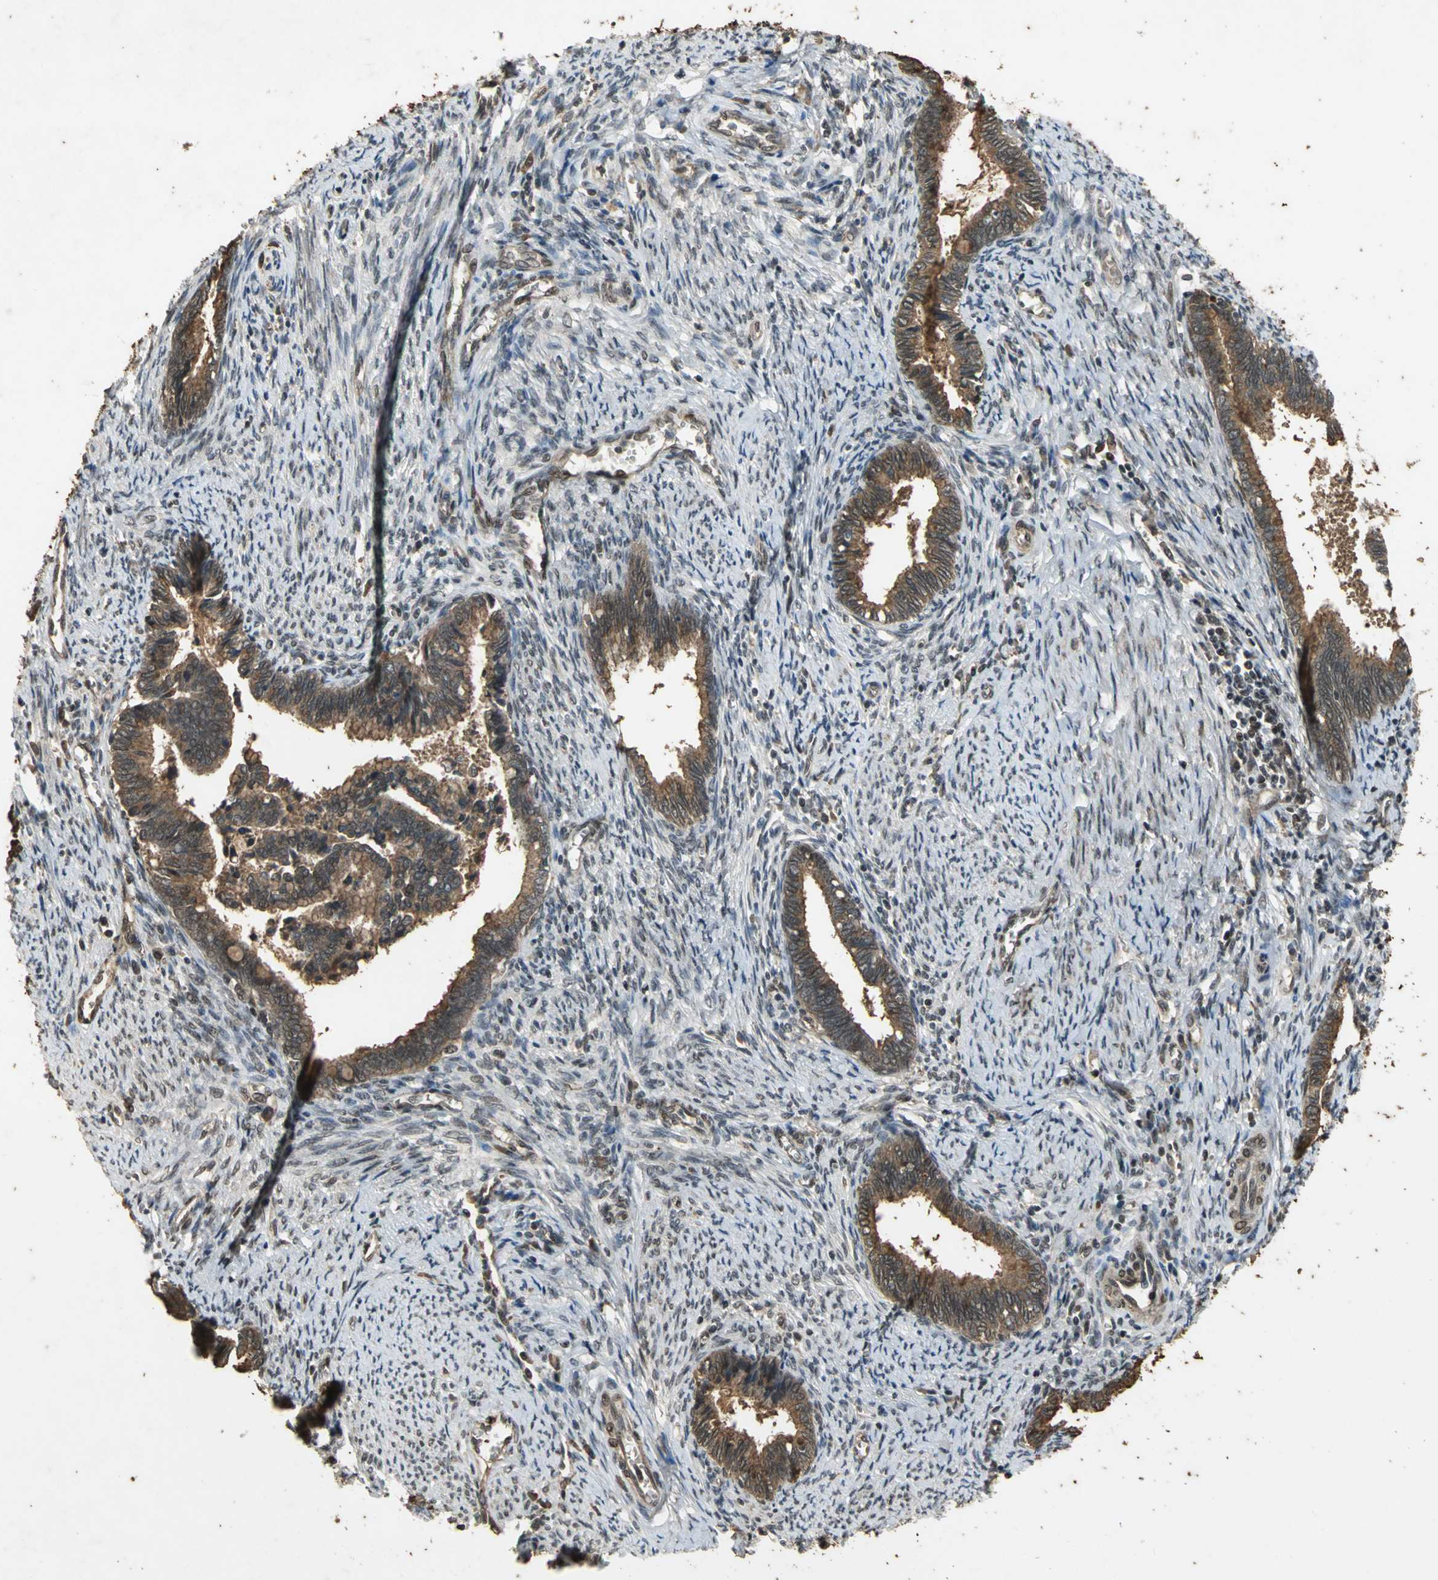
{"staining": {"intensity": "strong", "quantity": ">75%", "location": "cytoplasmic/membranous"}, "tissue": "cervical cancer", "cell_type": "Tumor cells", "image_type": "cancer", "snomed": [{"axis": "morphology", "description": "Adenocarcinoma, NOS"}, {"axis": "topography", "description": "Cervix"}], "caption": "An image of human cervical cancer (adenocarcinoma) stained for a protein displays strong cytoplasmic/membranous brown staining in tumor cells.", "gene": "NOTCH3", "patient": {"sex": "female", "age": 44}}